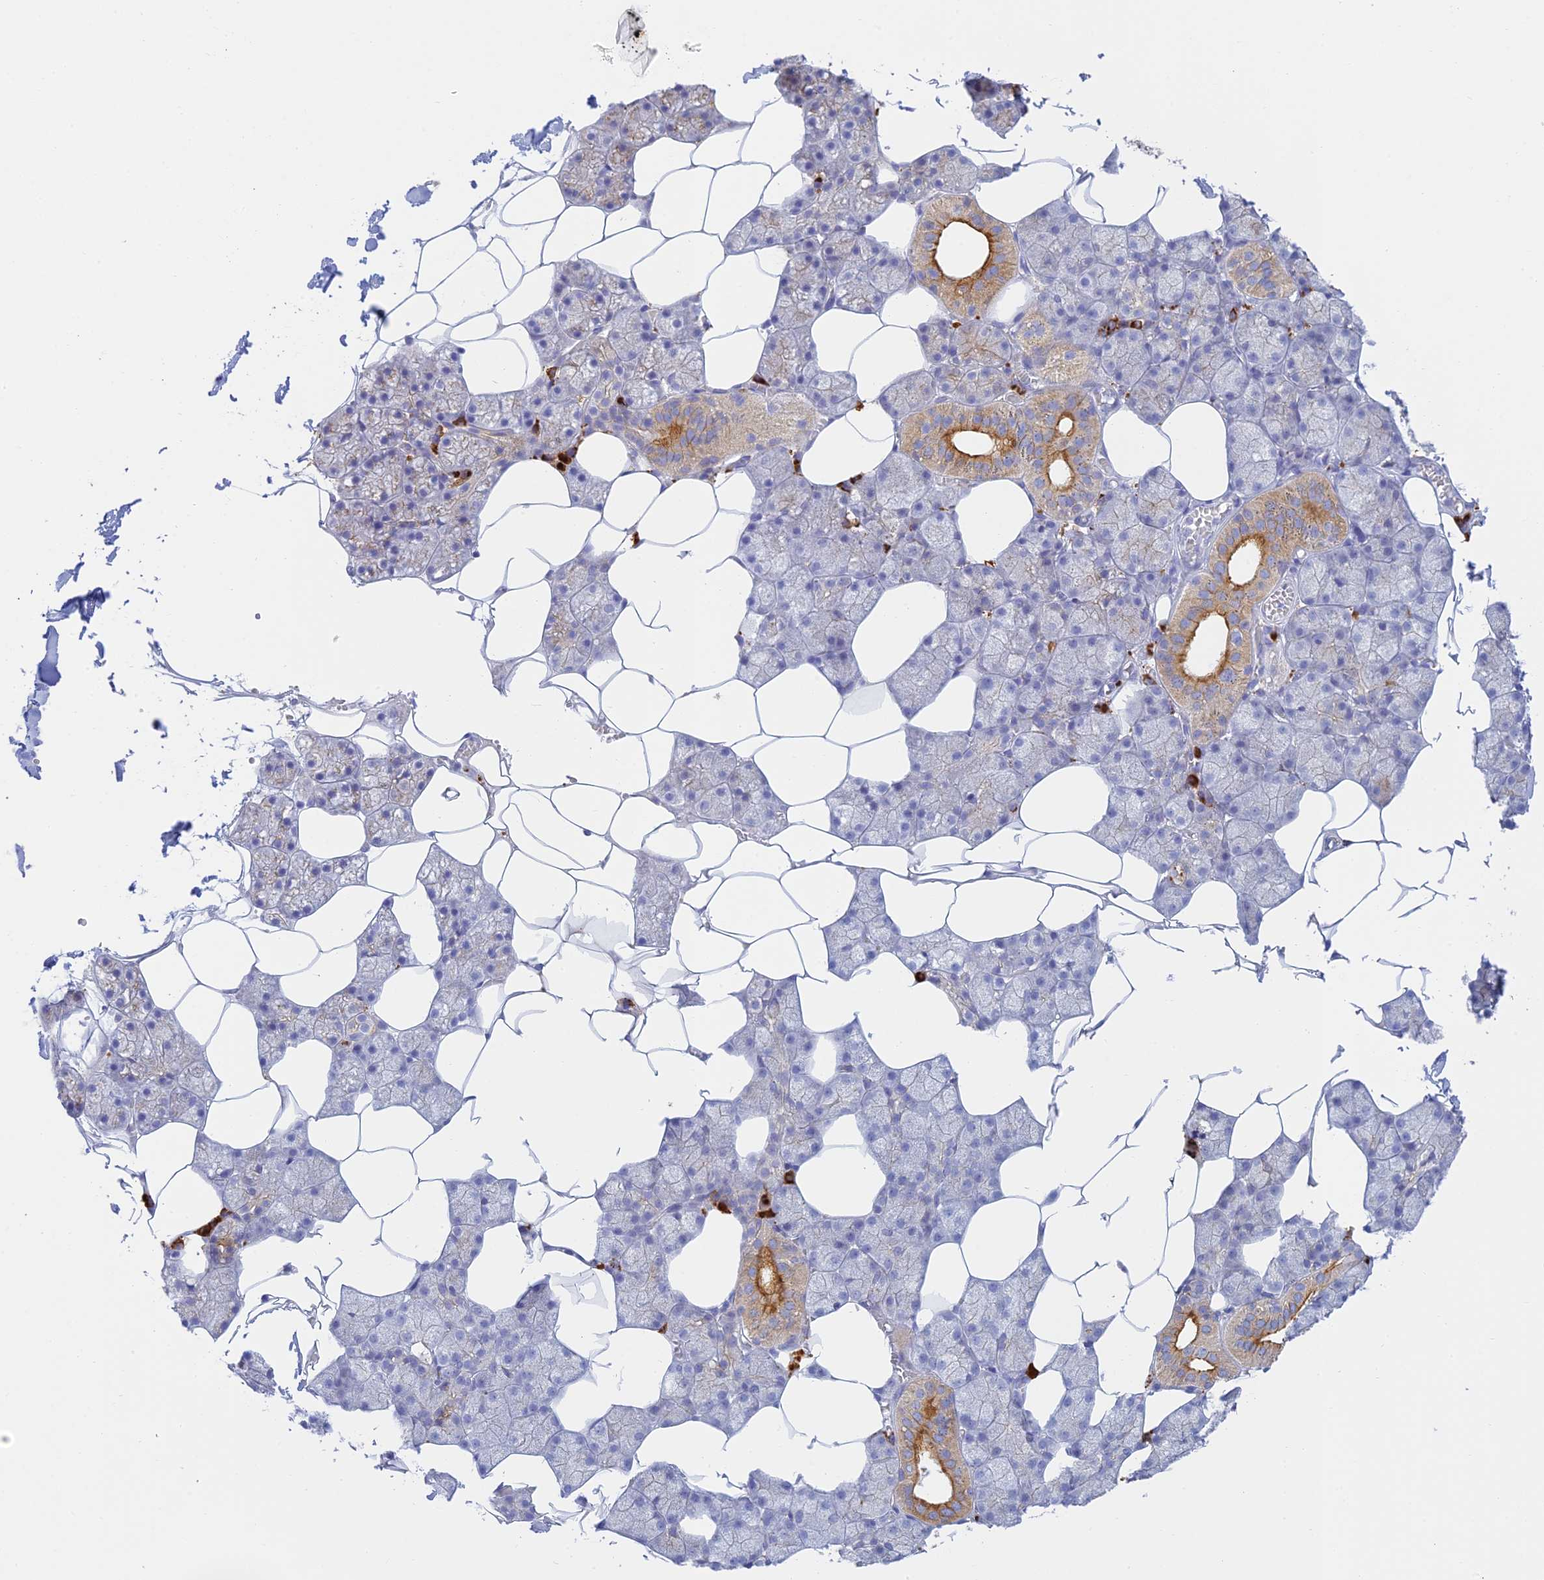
{"staining": {"intensity": "strong", "quantity": "<25%", "location": "cytoplasmic/membranous"}, "tissue": "salivary gland", "cell_type": "Glandular cells", "image_type": "normal", "snomed": [{"axis": "morphology", "description": "Normal tissue, NOS"}, {"axis": "topography", "description": "Salivary gland"}], "caption": "Salivary gland stained with a protein marker exhibits strong staining in glandular cells.", "gene": "CEP152", "patient": {"sex": "male", "age": 62}}